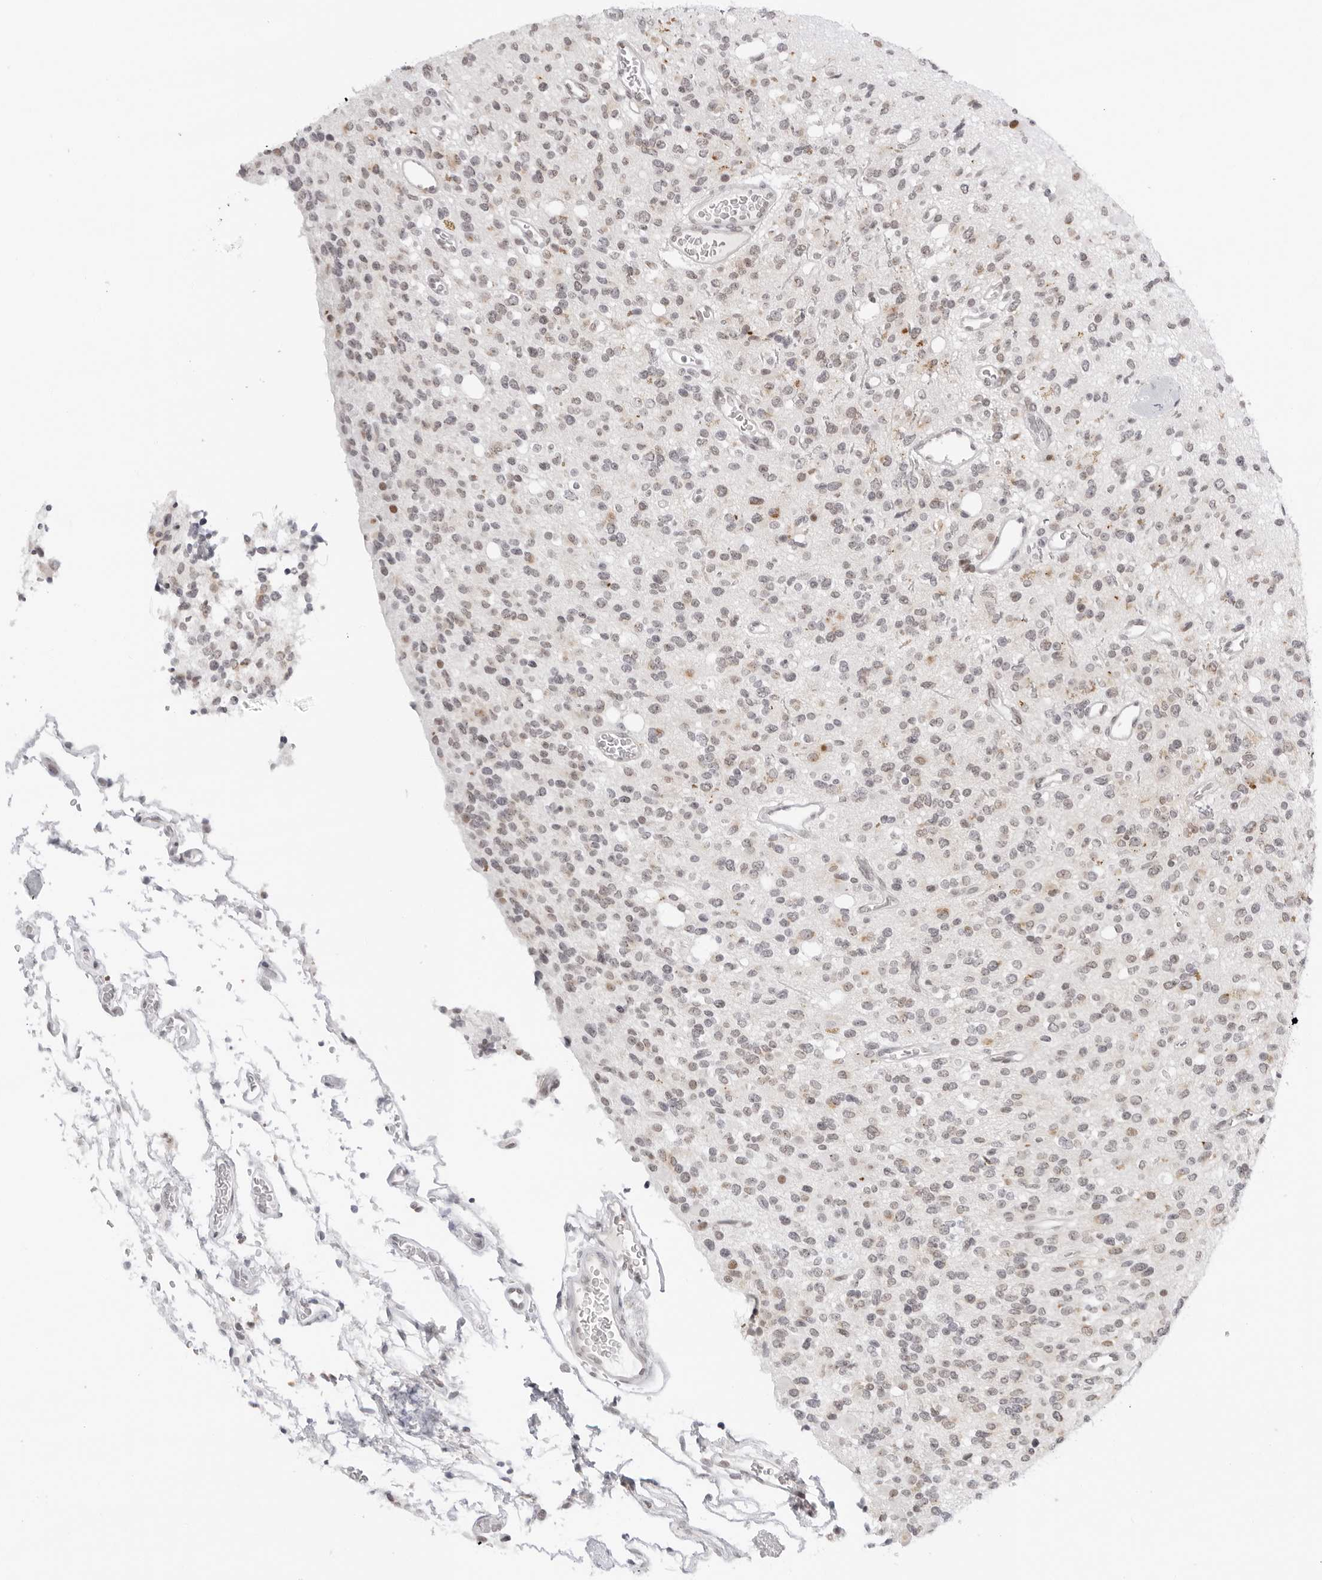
{"staining": {"intensity": "weak", "quantity": "25%-75%", "location": "cytoplasmic/membranous,nuclear"}, "tissue": "glioma", "cell_type": "Tumor cells", "image_type": "cancer", "snomed": [{"axis": "morphology", "description": "Glioma, malignant, High grade"}, {"axis": "topography", "description": "Brain"}], "caption": "Tumor cells display weak cytoplasmic/membranous and nuclear expression in approximately 25%-75% of cells in glioma.", "gene": "MSH6", "patient": {"sex": "male", "age": 34}}